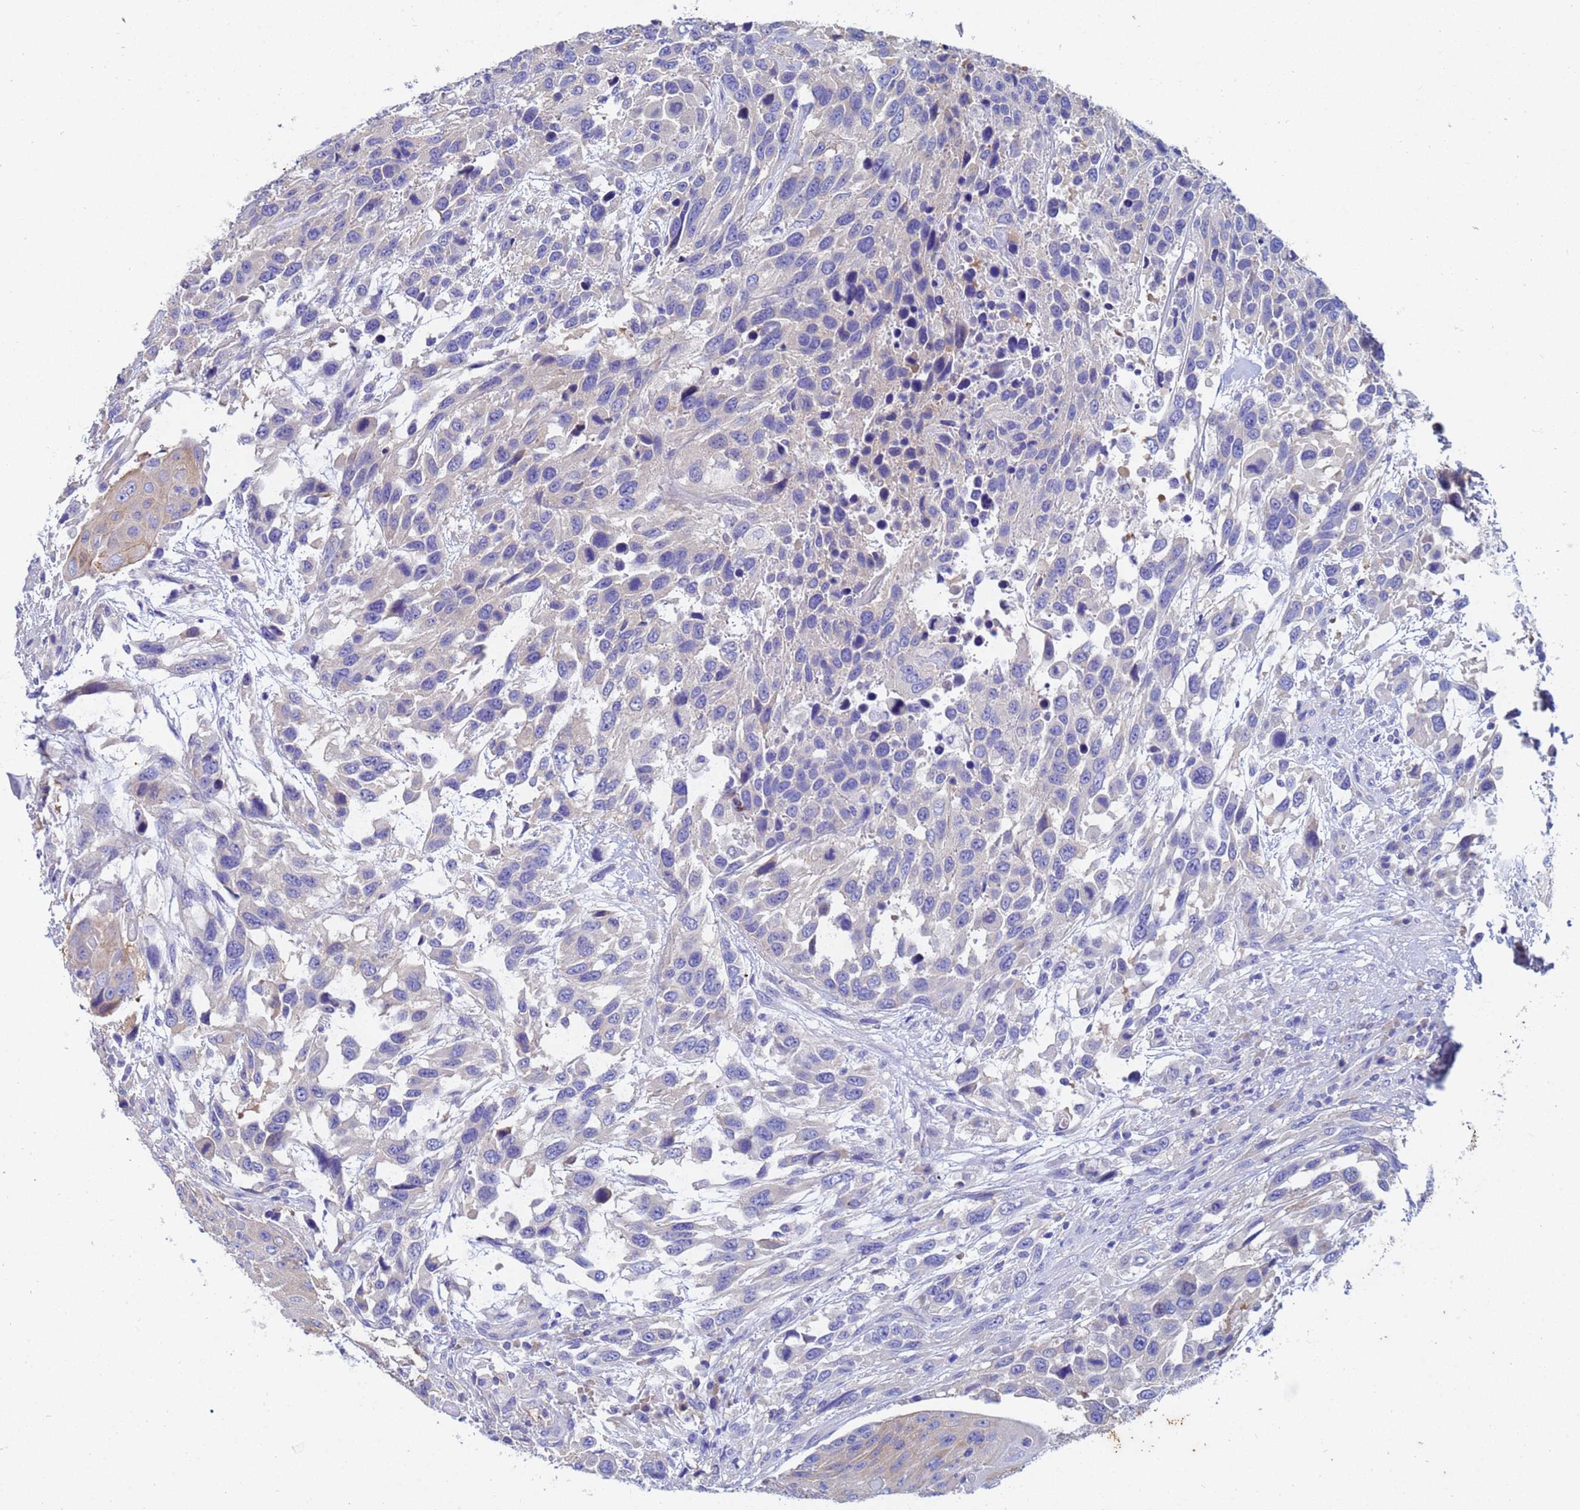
{"staining": {"intensity": "negative", "quantity": "none", "location": "none"}, "tissue": "urothelial cancer", "cell_type": "Tumor cells", "image_type": "cancer", "snomed": [{"axis": "morphology", "description": "Urothelial carcinoma, High grade"}, {"axis": "topography", "description": "Urinary bladder"}], "caption": "Protein analysis of urothelial carcinoma (high-grade) displays no significant expression in tumor cells.", "gene": "UBE2O", "patient": {"sex": "female", "age": 70}}